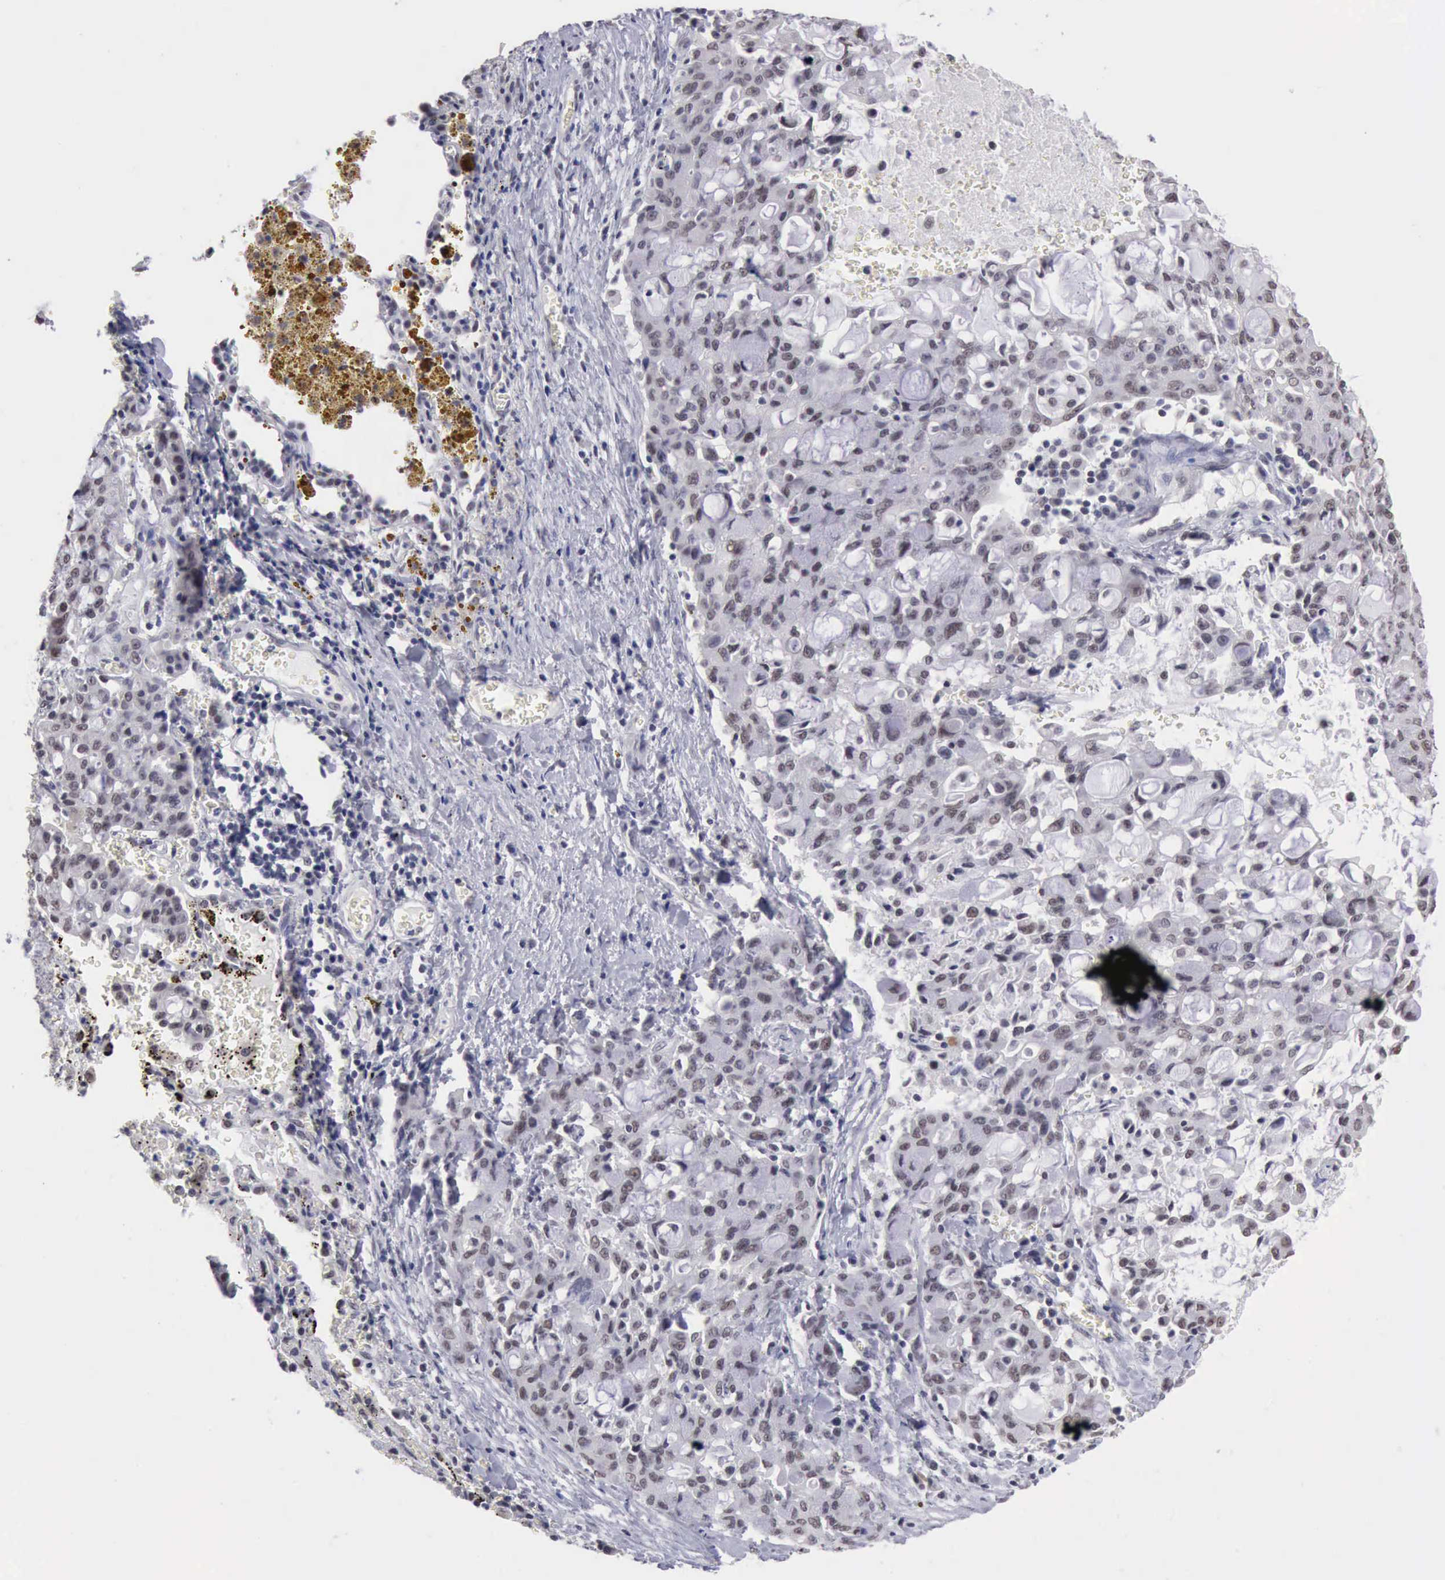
{"staining": {"intensity": "weak", "quantity": "<25%", "location": "nuclear"}, "tissue": "lung cancer", "cell_type": "Tumor cells", "image_type": "cancer", "snomed": [{"axis": "morphology", "description": "Adenocarcinoma, NOS"}, {"axis": "topography", "description": "Lung"}], "caption": "DAB (3,3'-diaminobenzidine) immunohistochemical staining of human lung cancer demonstrates no significant staining in tumor cells.", "gene": "TAF1", "patient": {"sex": "female", "age": 44}}